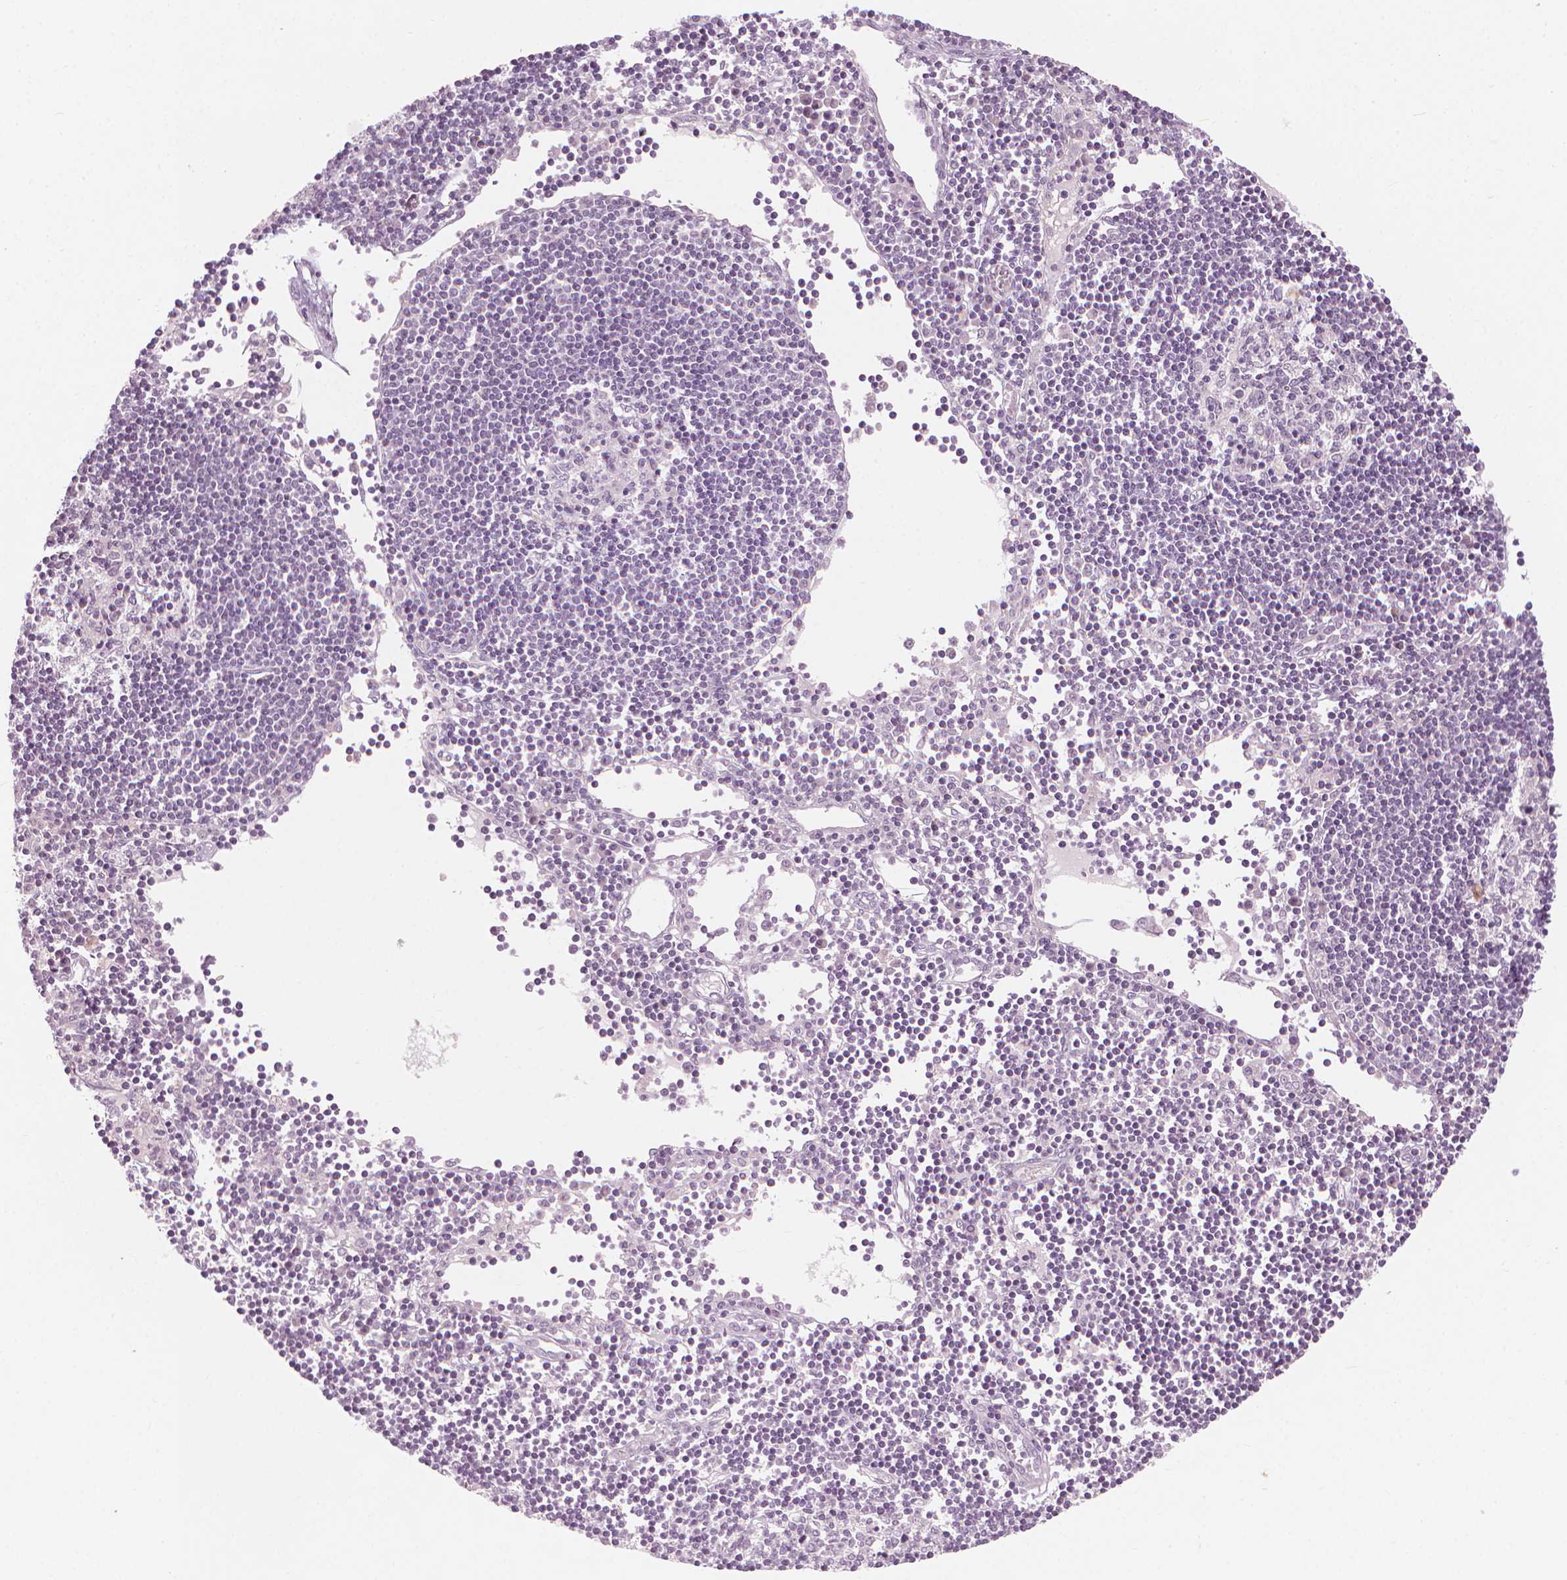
{"staining": {"intensity": "negative", "quantity": "none", "location": "none"}, "tissue": "lymph node", "cell_type": "Germinal center cells", "image_type": "normal", "snomed": [{"axis": "morphology", "description": "Normal tissue, NOS"}, {"axis": "topography", "description": "Lymph node"}], "caption": "Immunohistochemical staining of normal human lymph node reveals no significant expression in germinal center cells.", "gene": "CFAP126", "patient": {"sex": "female", "age": 65}}